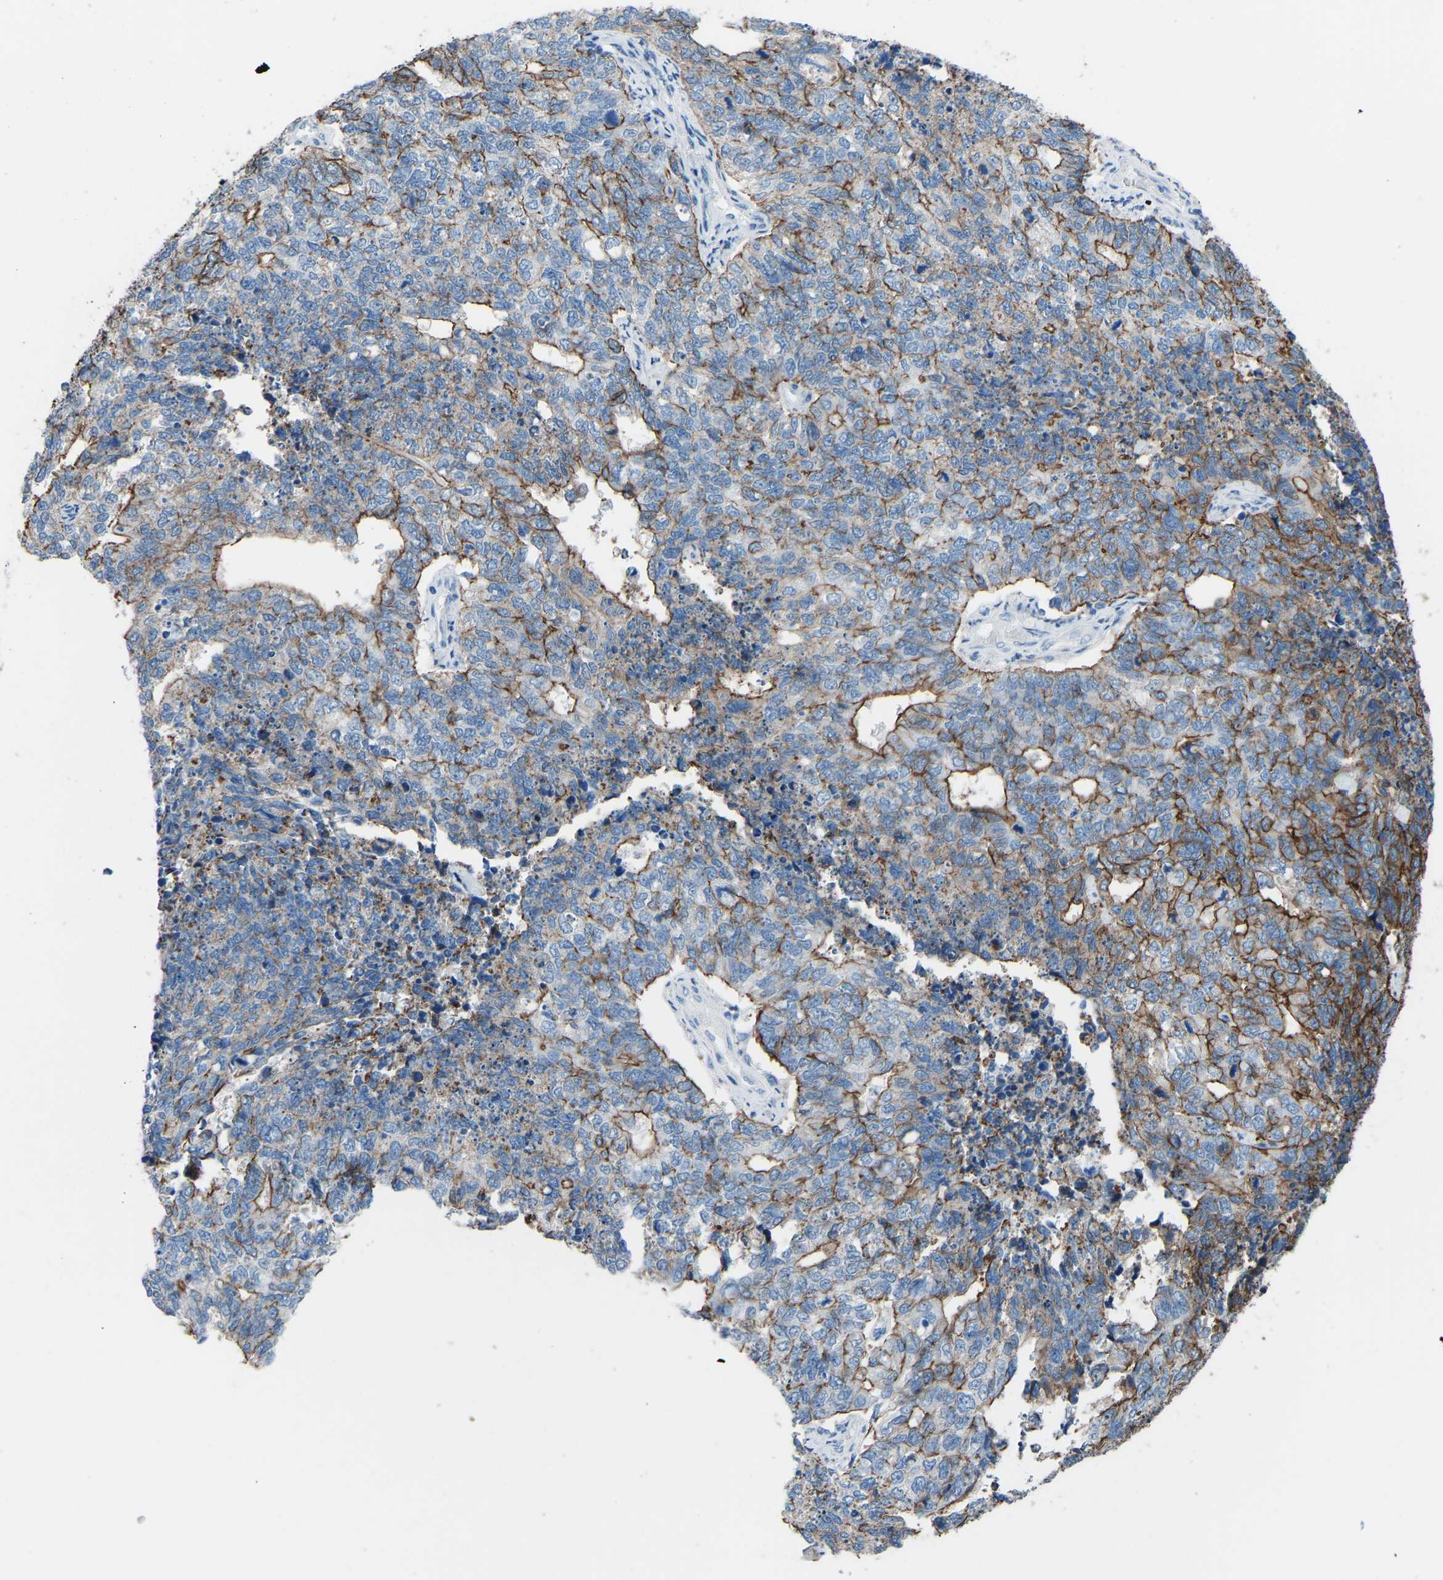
{"staining": {"intensity": "moderate", "quantity": ">75%", "location": "cytoplasmic/membranous"}, "tissue": "cervical cancer", "cell_type": "Tumor cells", "image_type": "cancer", "snomed": [{"axis": "morphology", "description": "Squamous cell carcinoma, NOS"}, {"axis": "topography", "description": "Cervix"}], "caption": "Cervical cancer stained for a protein shows moderate cytoplasmic/membranous positivity in tumor cells.", "gene": "MYH10", "patient": {"sex": "female", "age": 63}}